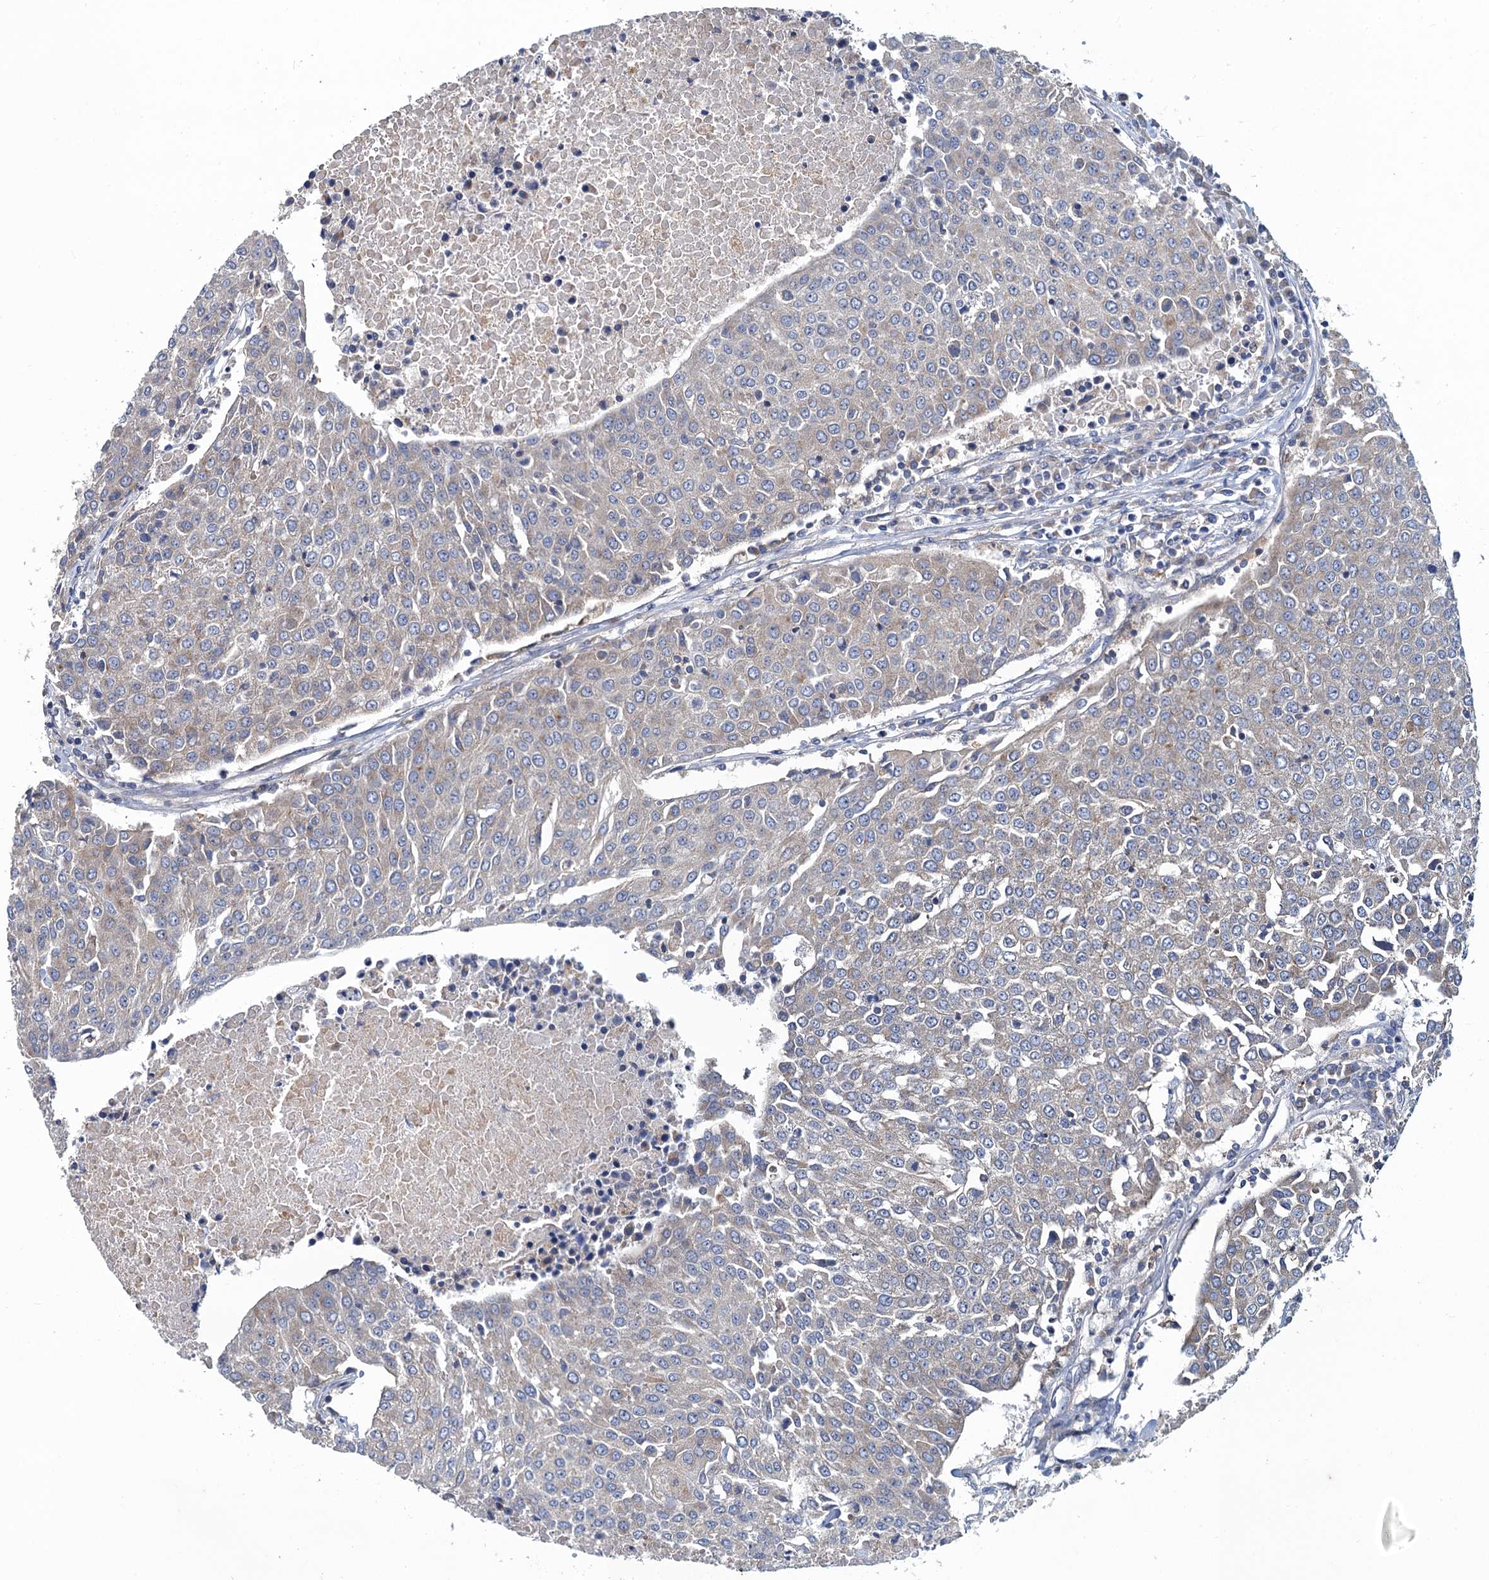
{"staining": {"intensity": "negative", "quantity": "none", "location": "none"}, "tissue": "urothelial cancer", "cell_type": "Tumor cells", "image_type": "cancer", "snomed": [{"axis": "morphology", "description": "Urothelial carcinoma, High grade"}, {"axis": "topography", "description": "Urinary bladder"}], "caption": "High magnification brightfield microscopy of urothelial cancer stained with DAB (brown) and counterstained with hematoxylin (blue): tumor cells show no significant expression.", "gene": "SNAP29", "patient": {"sex": "female", "age": 85}}